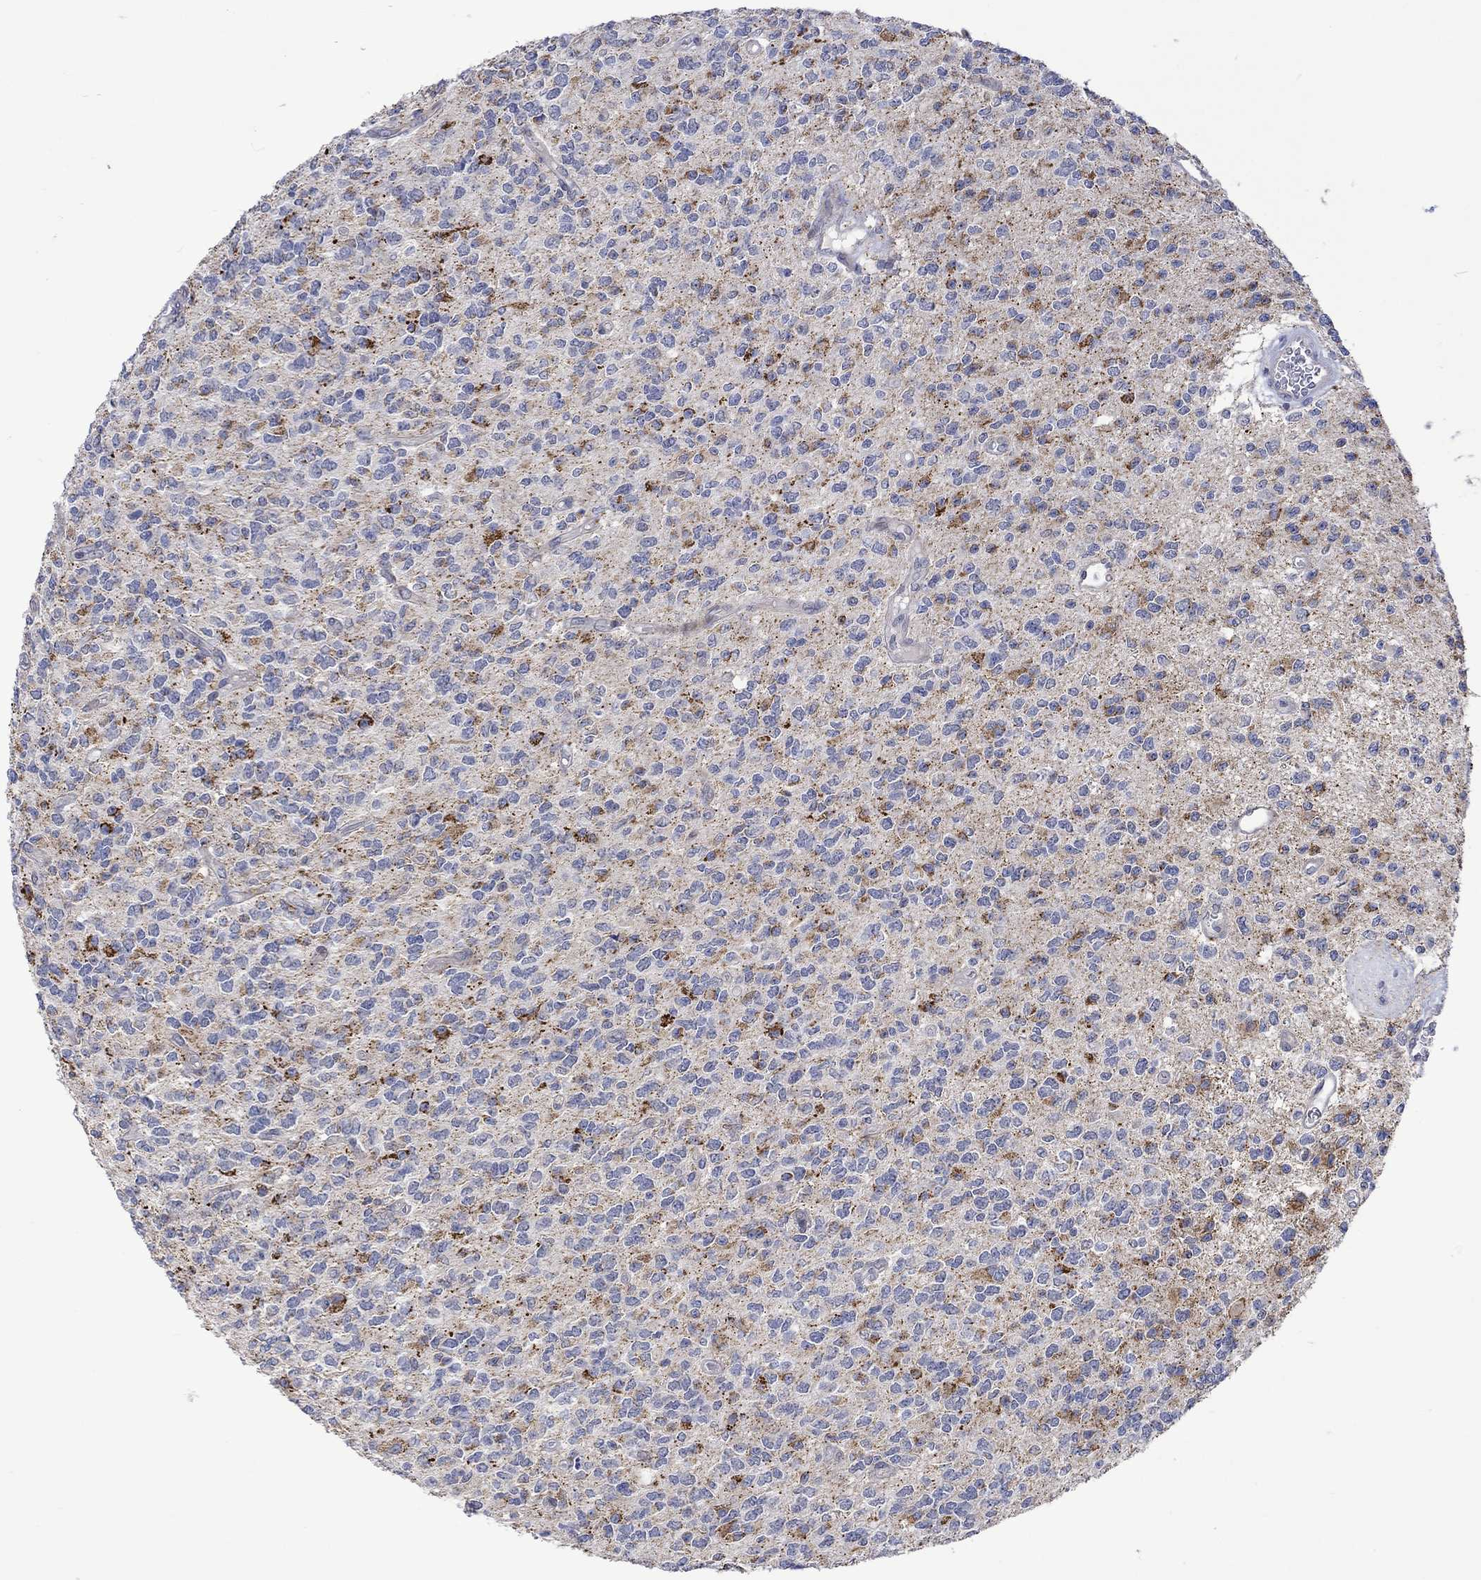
{"staining": {"intensity": "strong", "quantity": "<25%", "location": "cytoplasmic/membranous"}, "tissue": "glioma", "cell_type": "Tumor cells", "image_type": "cancer", "snomed": [{"axis": "morphology", "description": "Glioma, malignant, Low grade"}, {"axis": "topography", "description": "Brain"}], "caption": "Glioma stained for a protein exhibits strong cytoplasmic/membranous positivity in tumor cells.", "gene": "SLC48A1", "patient": {"sex": "female", "age": 45}}